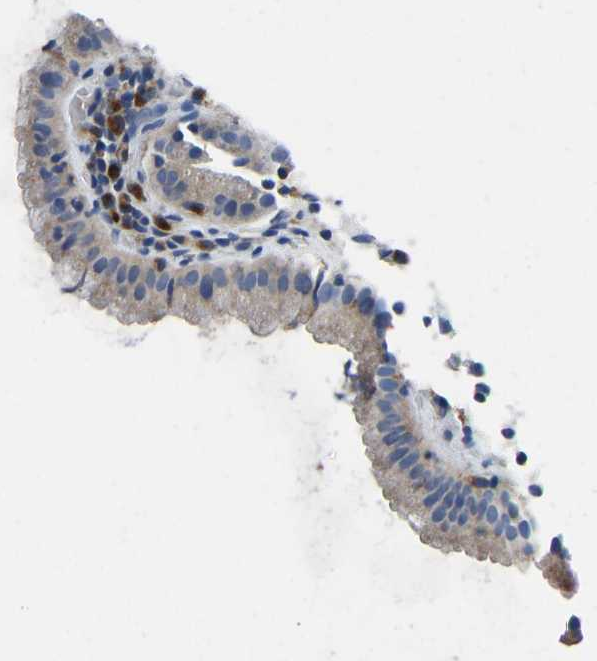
{"staining": {"intensity": "moderate", "quantity": ">75%", "location": "cytoplasmic/membranous"}, "tissue": "gallbladder", "cell_type": "Glandular cells", "image_type": "normal", "snomed": [{"axis": "morphology", "description": "Normal tissue, NOS"}, {"axis": "topography", "description": "Gallbladder"}], "caption": "This micrograph shows immunohistochemistry (IHC) staining of benign human gallbladder, with medium moderate cytoplasmic/membranous positivity in about >75% of glandular cells.", "gene": "ATP6V1E1", "patient": {"sex": "female", "age": 26}}